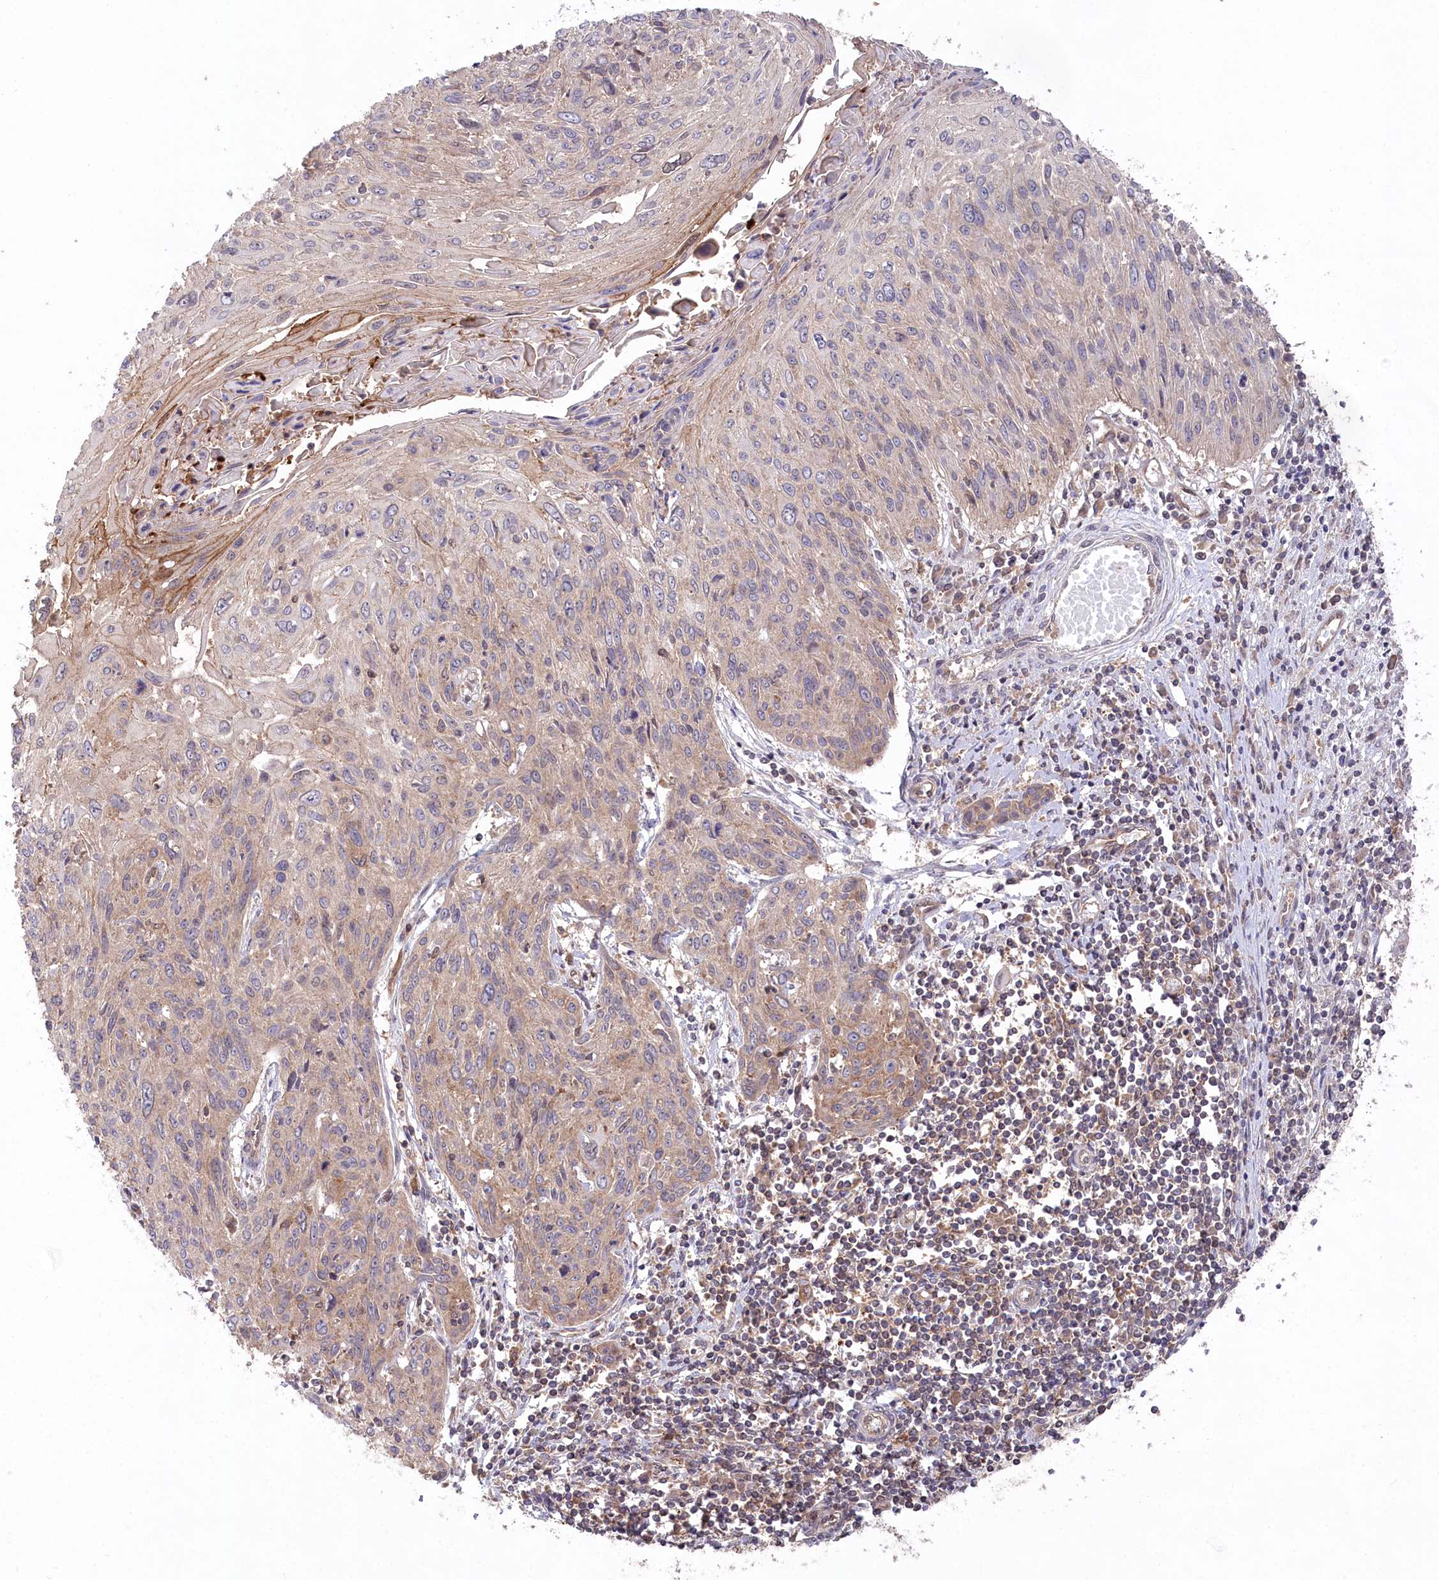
{"staining": {"intensity": "weak", "quantity": "25%-75%", "location": "cytoplasmic/membranous"}, "tissue": "cervical cancer", "cell_type": "Tumor cells", "image_type": "cancer", "snomed": [{"axis": "morphology", "description": "Squamous cell carcinoma, NOS"}, {"axis": "topography", "description": "Cervix"}], "caption": "Protein staining by immunohistochemistry shows weak cytoplasmic/membranous positivity in about 25%-75% of tumor cells in cervical cancer.", "gene": "PPP1R21", "patient": {"sex": "female", "age": 51}}